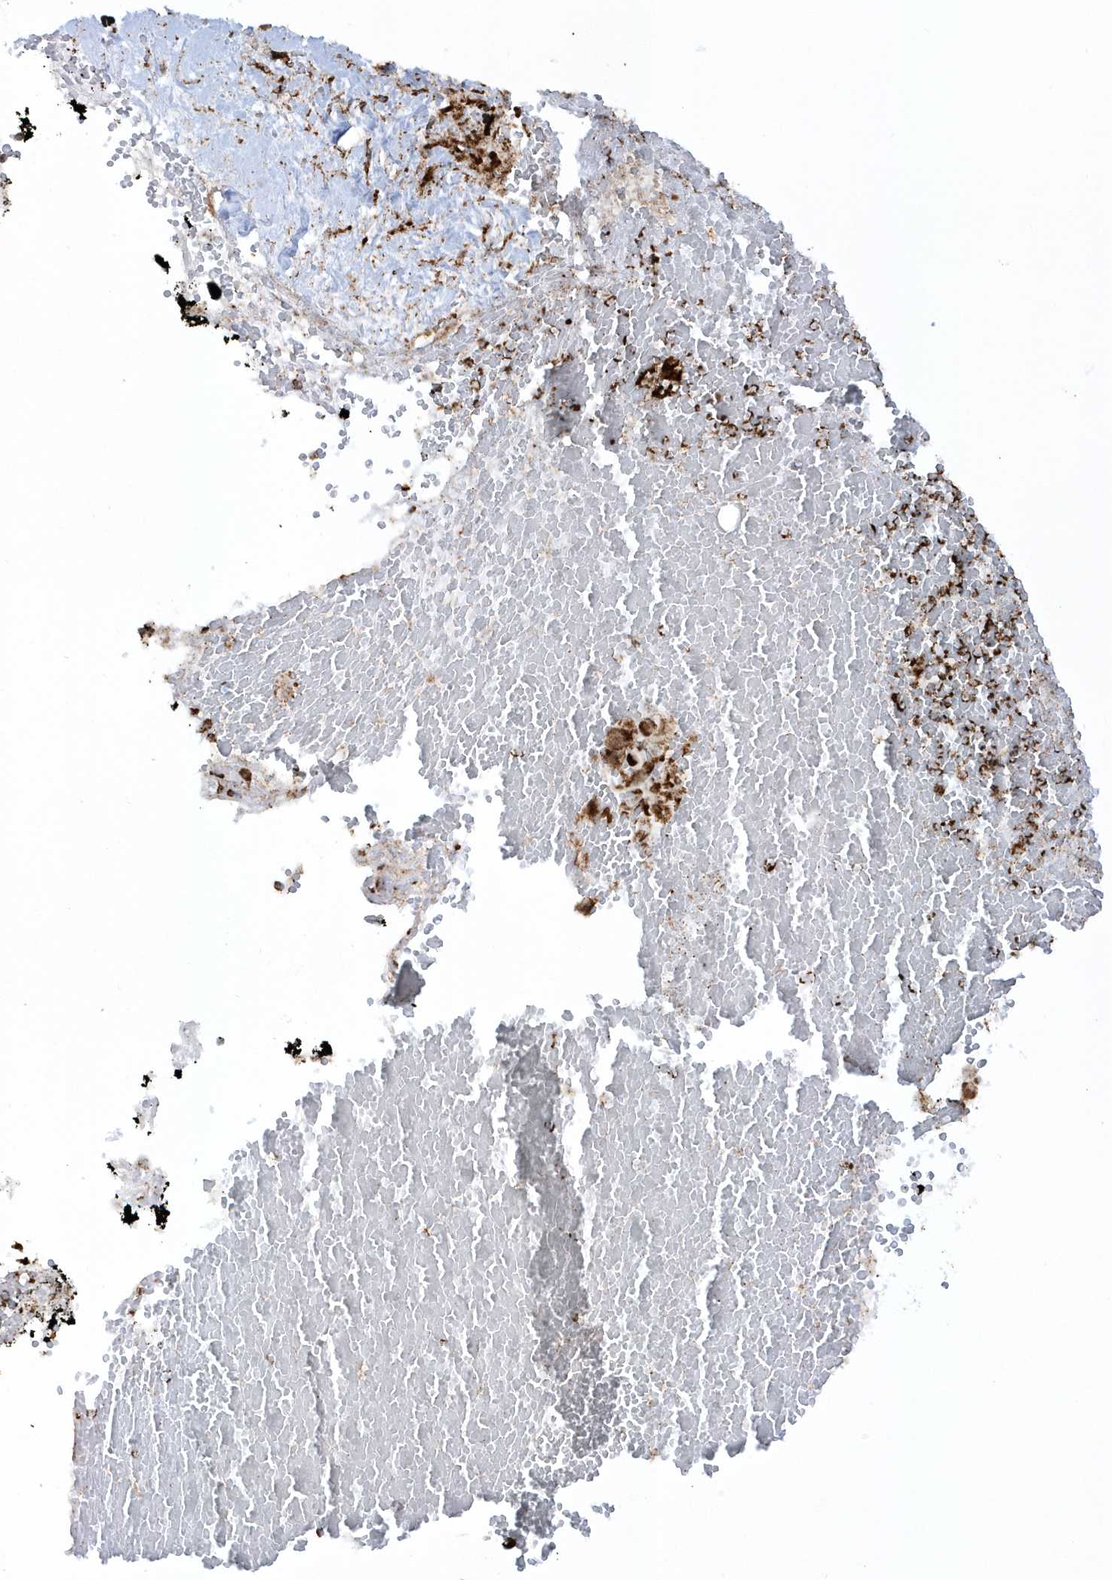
{"staining": {"intensity": "strong", "quantity": ">75%", "location": "cytoplasmic/membranous"}, "tissue": "pancreatic cancer", "cell_type": "Tumor cells", "image_type": "cancer", "snomed": [{"axis": "morphology", "description": "Inflammation, NOS"}, {"axis": "morphology", "description": "Adenocarcinoma, NOS"}, {"axis": "topography", "description": "Pancreas"}], "caption": "Immunohistochemistry (IHC) photomicrograph of pancreatic cancer stained for a protein (brown), which demonstrates high levels of strong cytoplasmic/membranous staining in approximately >75% of tumor cells.", "gene": "CRY2", "patient": {"sex": "female", "age": 56}}